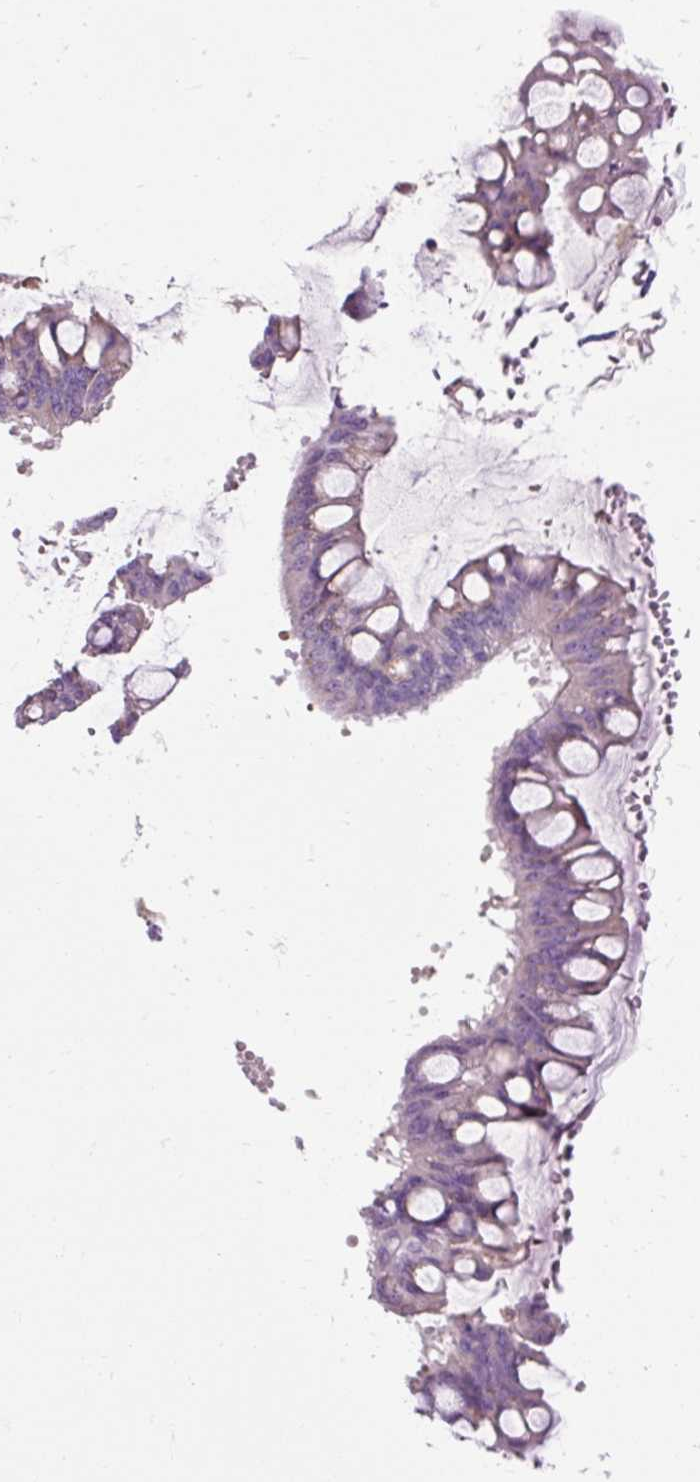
{"staining": {"intensity": "weak", "quantity": "<25%", "location": "cytoplasmic/membranous"}, "tissue": "ovarian cancer", "cell_type": "Tumor cells", "image_type": "cancer", "snomed": [{"axis": "morphology", "description": "Cystadenocarcinoma, mucinous, NOS"}, {"axis": "topography", "description": "Ovary"}], "caption": "Immunohistochemical staining of ovarian cancer (mucinous cystadenocarcinoma) demonstrates no significant staining in tumor cells. Brightfield microscopy of IHC stained with DAB (3,3'-diaminobenzidine) (brown) and hematoxylin (blue), captured at high magnification.", "gene": "ARRDC2", "patient": {"sex": "female", "age": 73}}